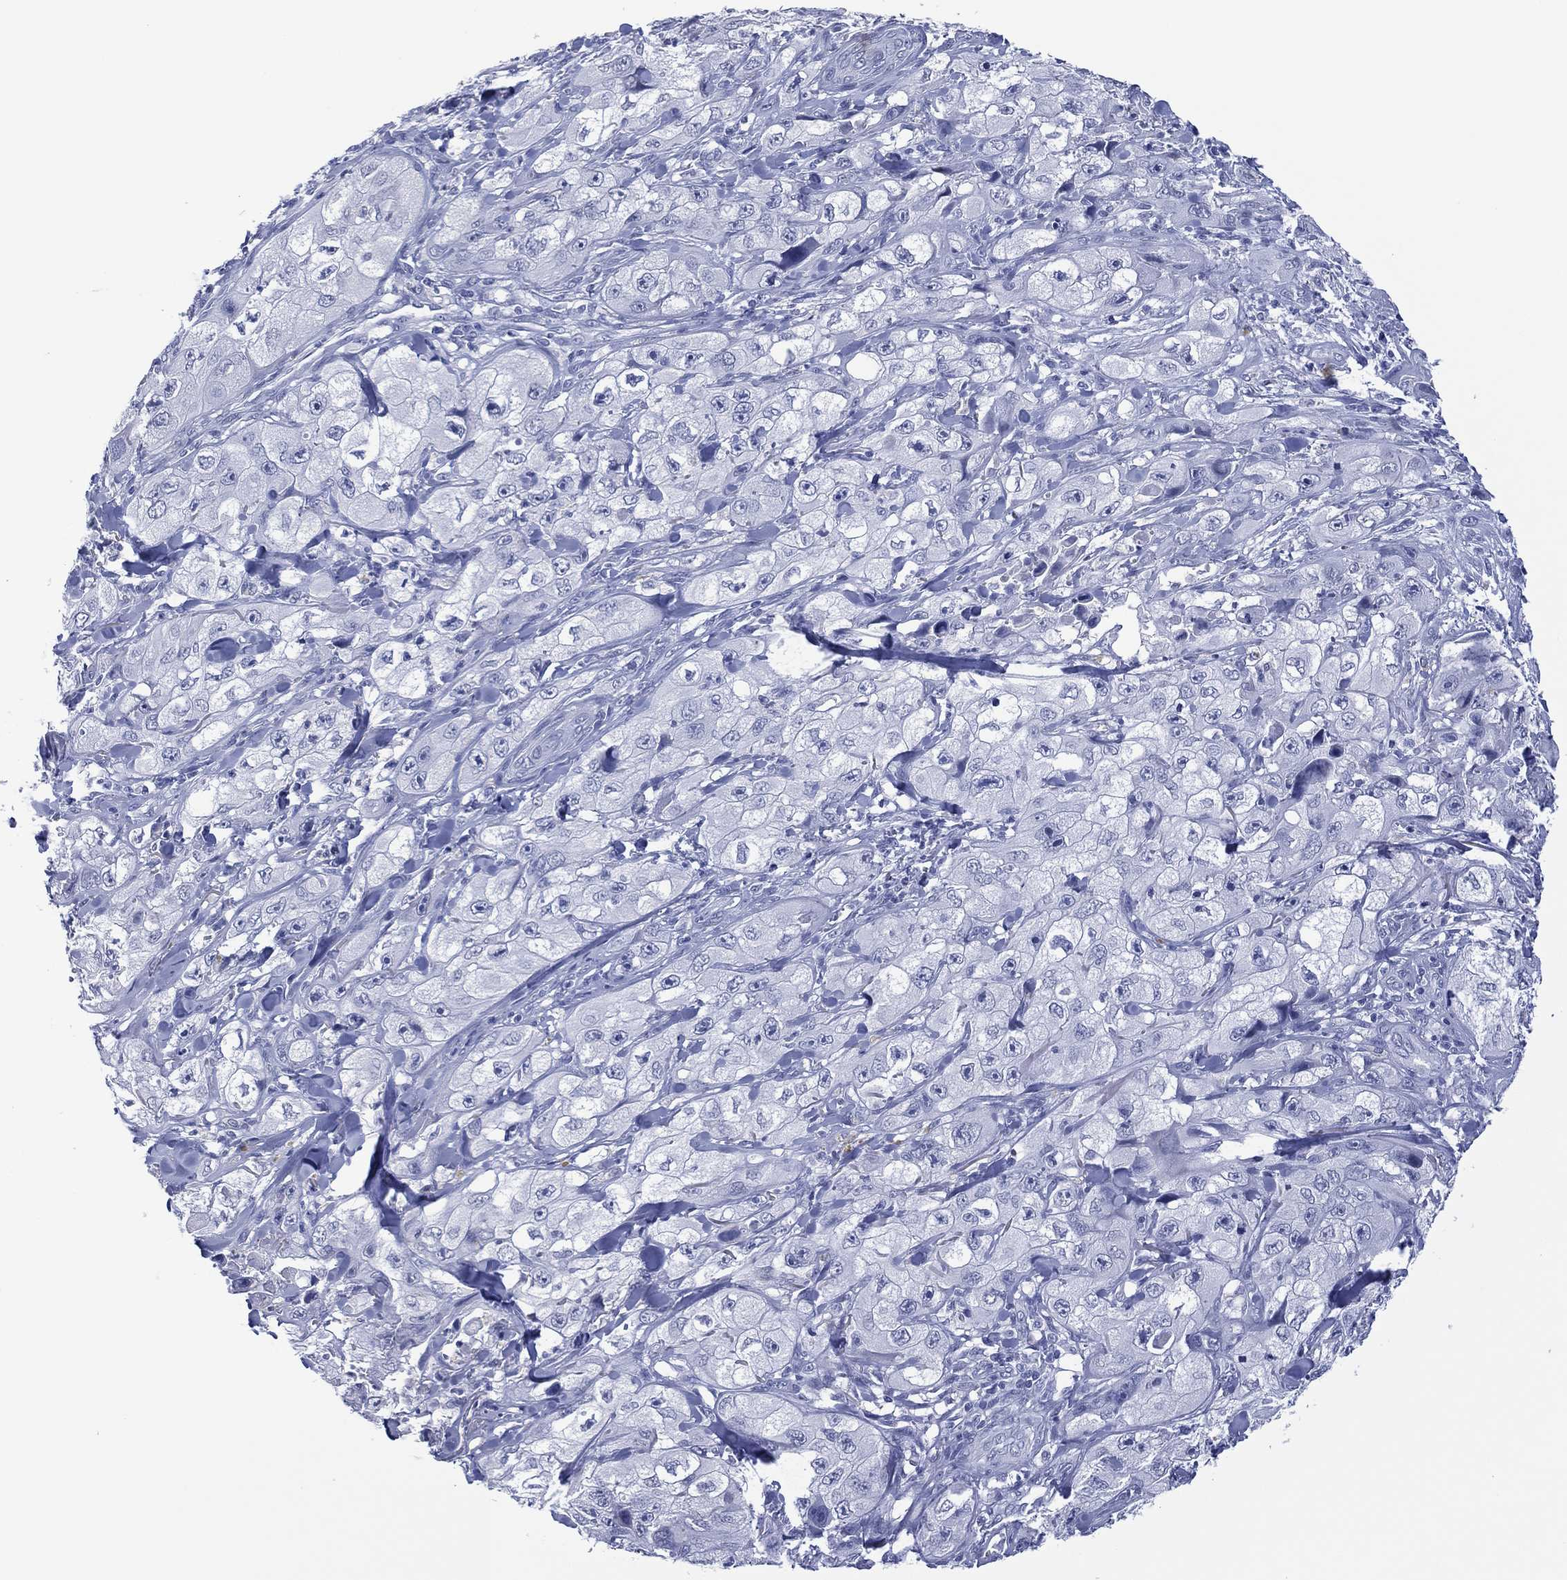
{"staining": {"intensity": "negative", "quantity": "none", "location": "none"}, "tissue": "skin cancer", "cell_type": "Tumor cells", "image_type": "cancer", "snomed": [{"axis": "morphology", "description": "Squamous cell carcinoma, NOS"}, {"axis": "topography", "description": "Skin"}, {"axis": "topography", "description": "Subcutis"}], "caption": "A photomicrograph of human skin cancer (squamous cell carcinoma) is negative for staining in tumor cells.", "gene": "UTF1", "patient": {"sex": "male", "age": 73}}